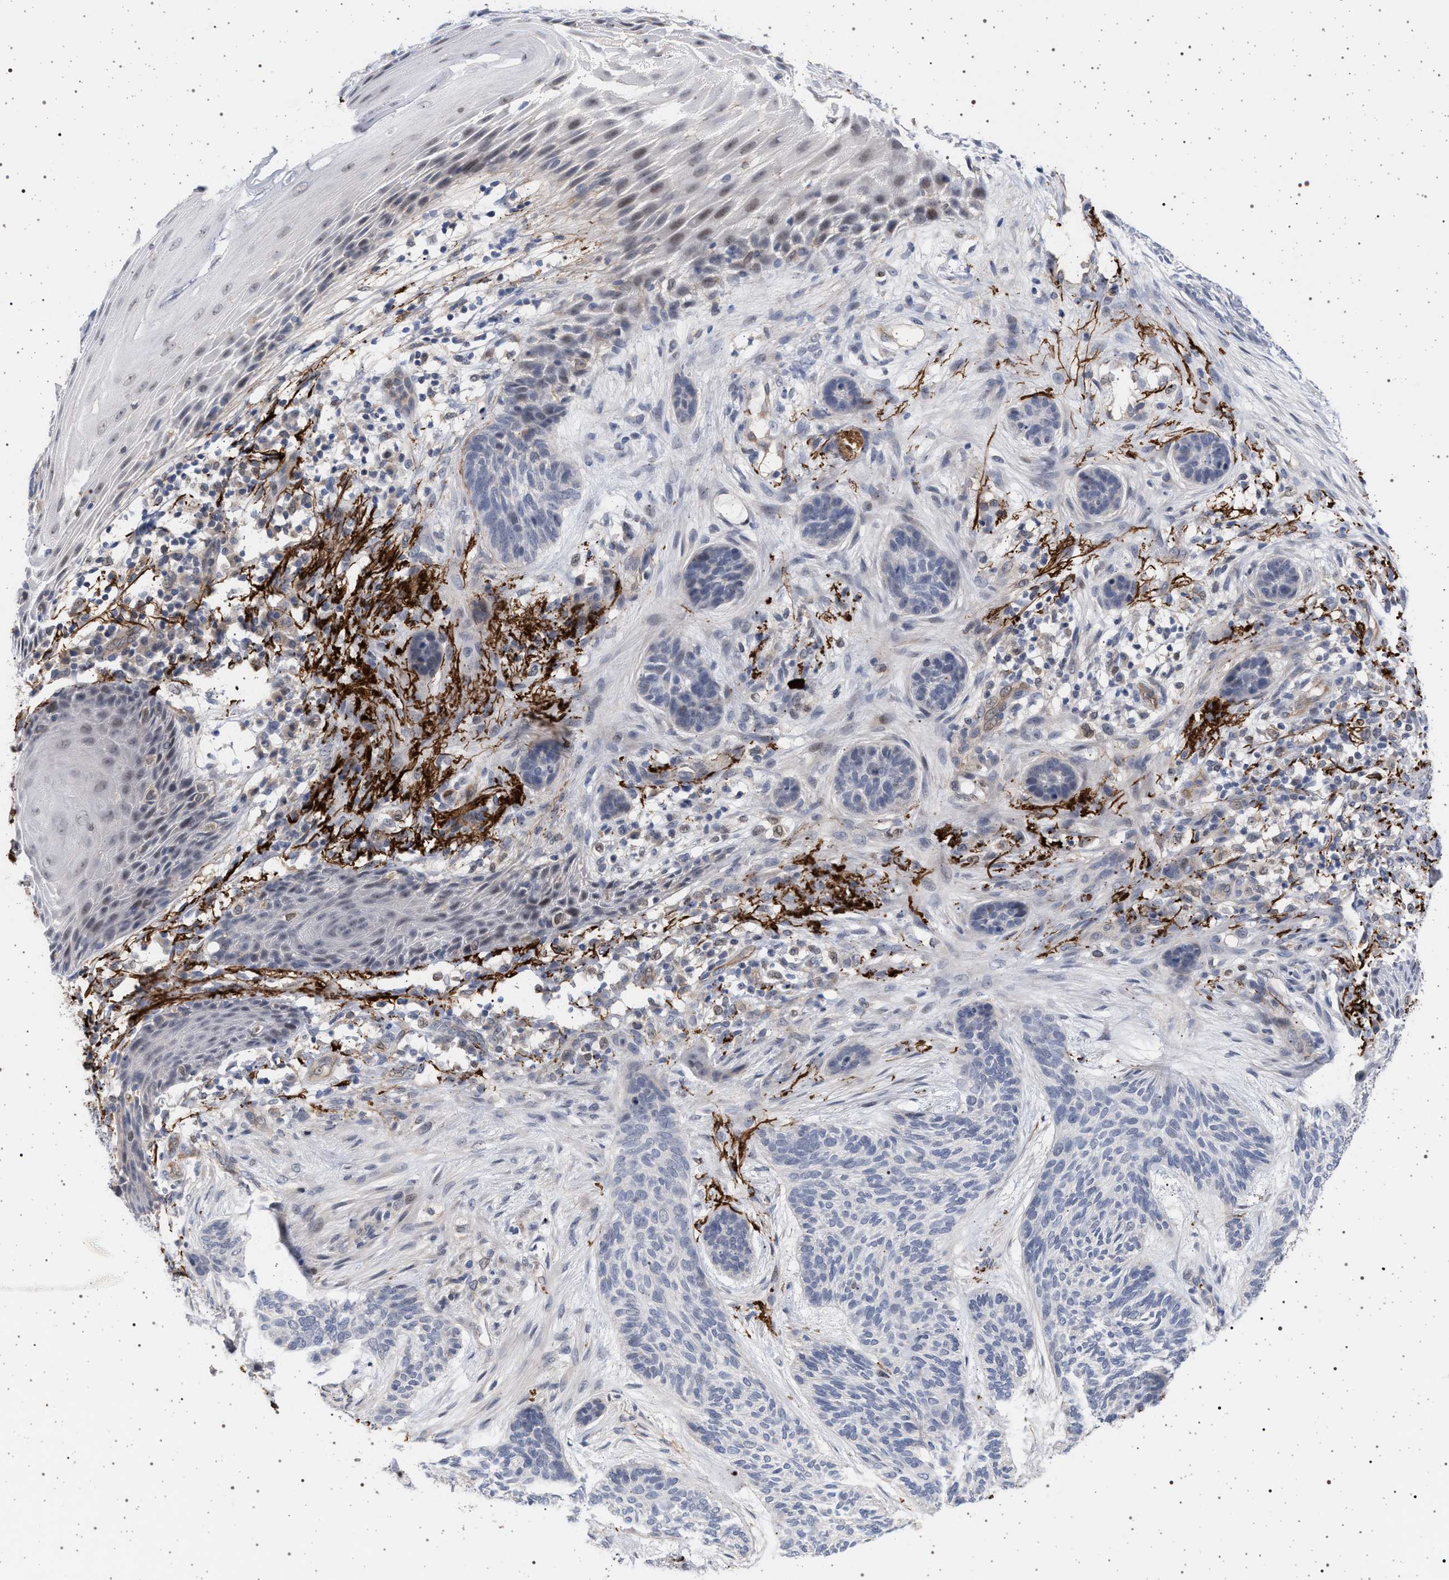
{"staining": {"intensity": "negative", "quantity": "none", "location": "none"}, "tissue": "skin cancer", "cell_type": "Tumor cells", "image_type": "cancer", "snomed": [{"axis": "morphology", "description": "Basal cell carcinoma"}, {"axis": "topography", "description": "Skin"}], "caption": "Immunohistochemical staining of skin cancer (basal cell carcinoma) displays no significant staining in tumor cells. The staining was performed using DAB (3,3'-diaminobenzidine) to visualize the protein expression in brown, while the nuclei were stained in blue with hematoxylin (Magnification: 20x).", "gene": "RBM48", "patient": {"sex": "male", "age": 55}}